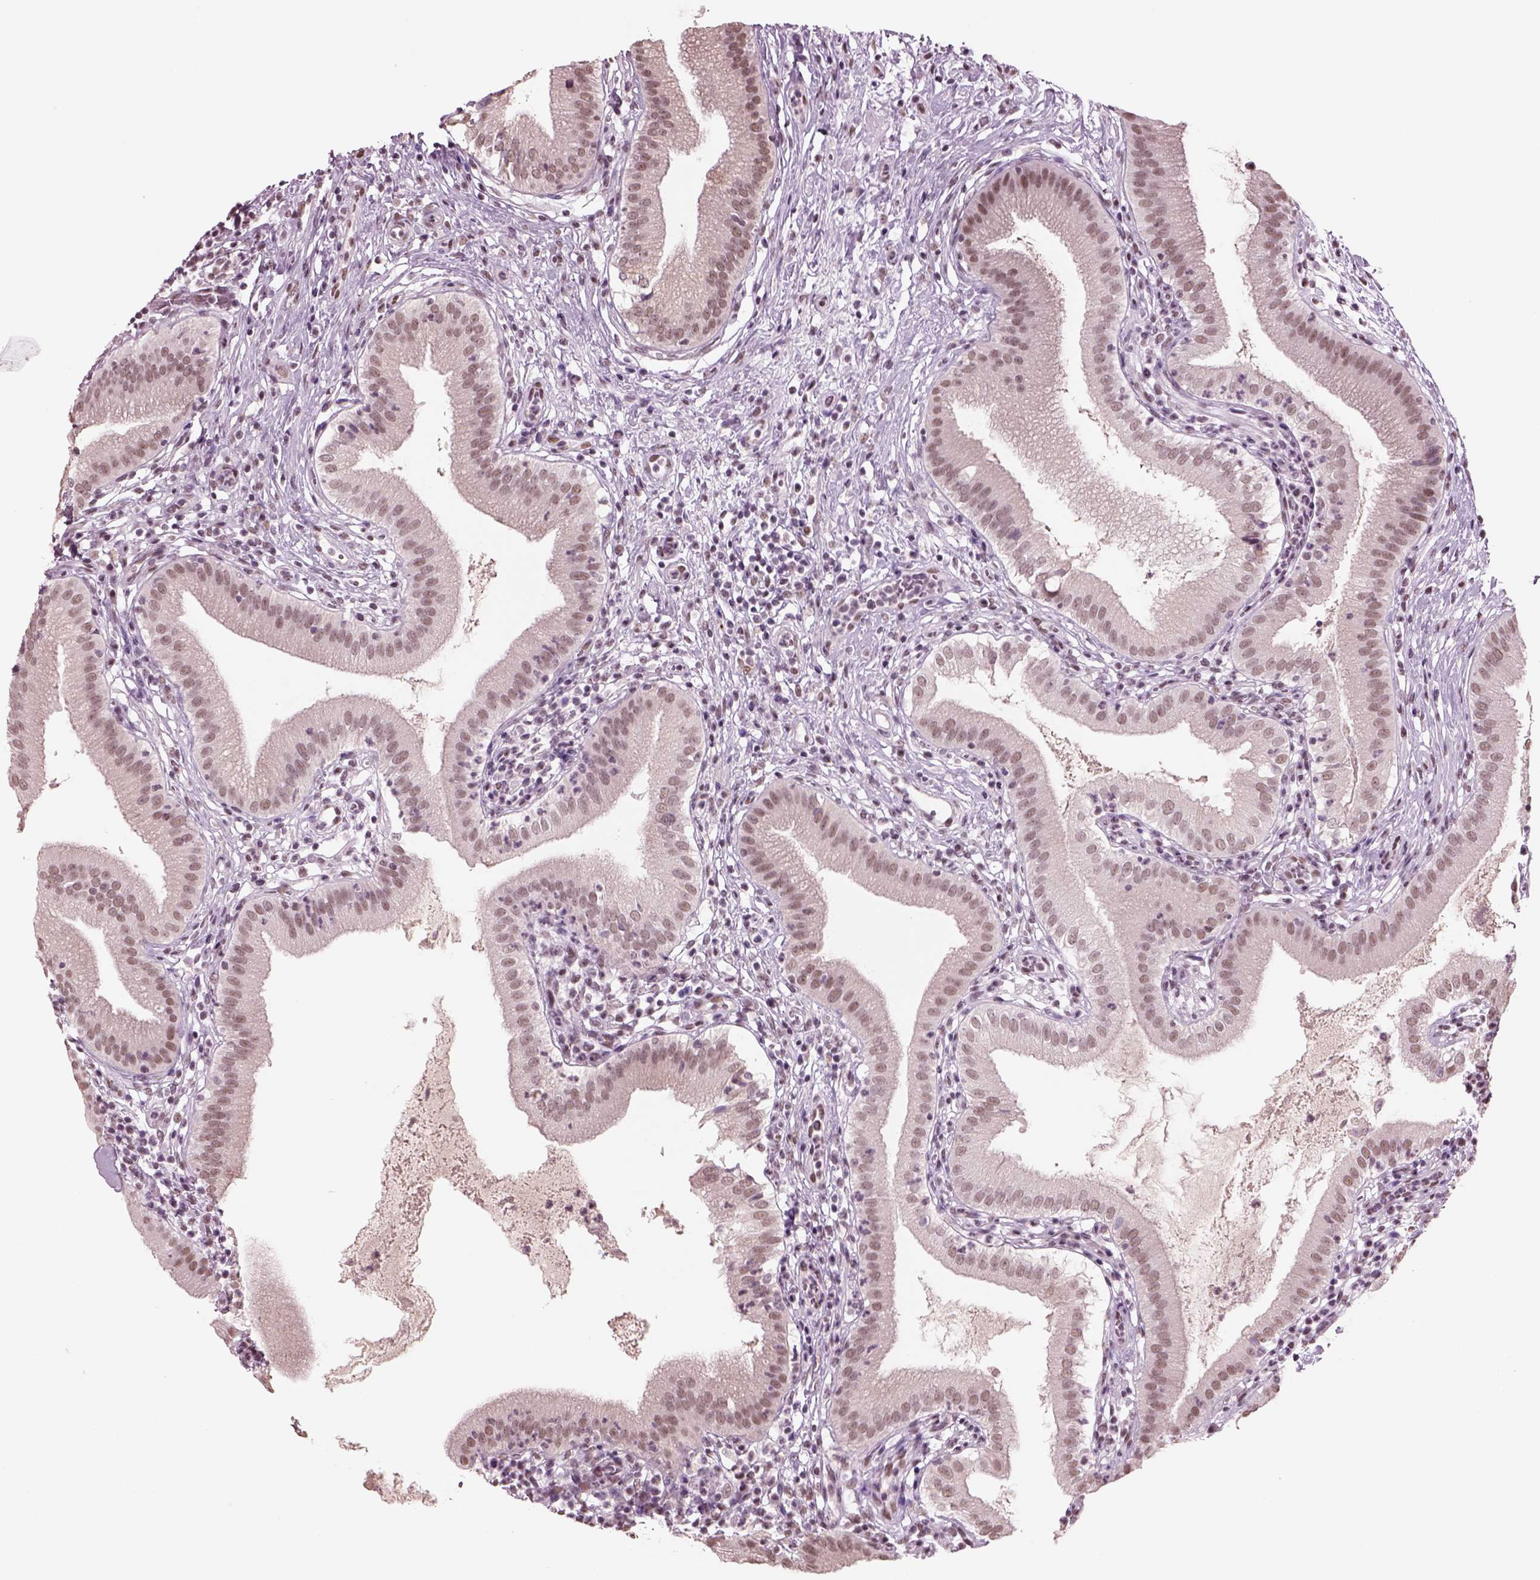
{"staining": {"intensity": "weak", "quantity": ">75%", "location": "nuclear"}, "tissue": "gallbladder", "cell_type": "Glandular cells", "image_type": "normal", "snomed": [{"axis": "morphology", "description": "Normal tissue, NOS"}, {"axis": "topography", "description": "Gallbladder"}], "caption": "Gallbladder stained for a protein (brown) reveals weak nuclear positive positivity in approximately >75% of glandular cells.", "gene": "SEPHS1", "patient": {"sex": "female", "age": 65}}